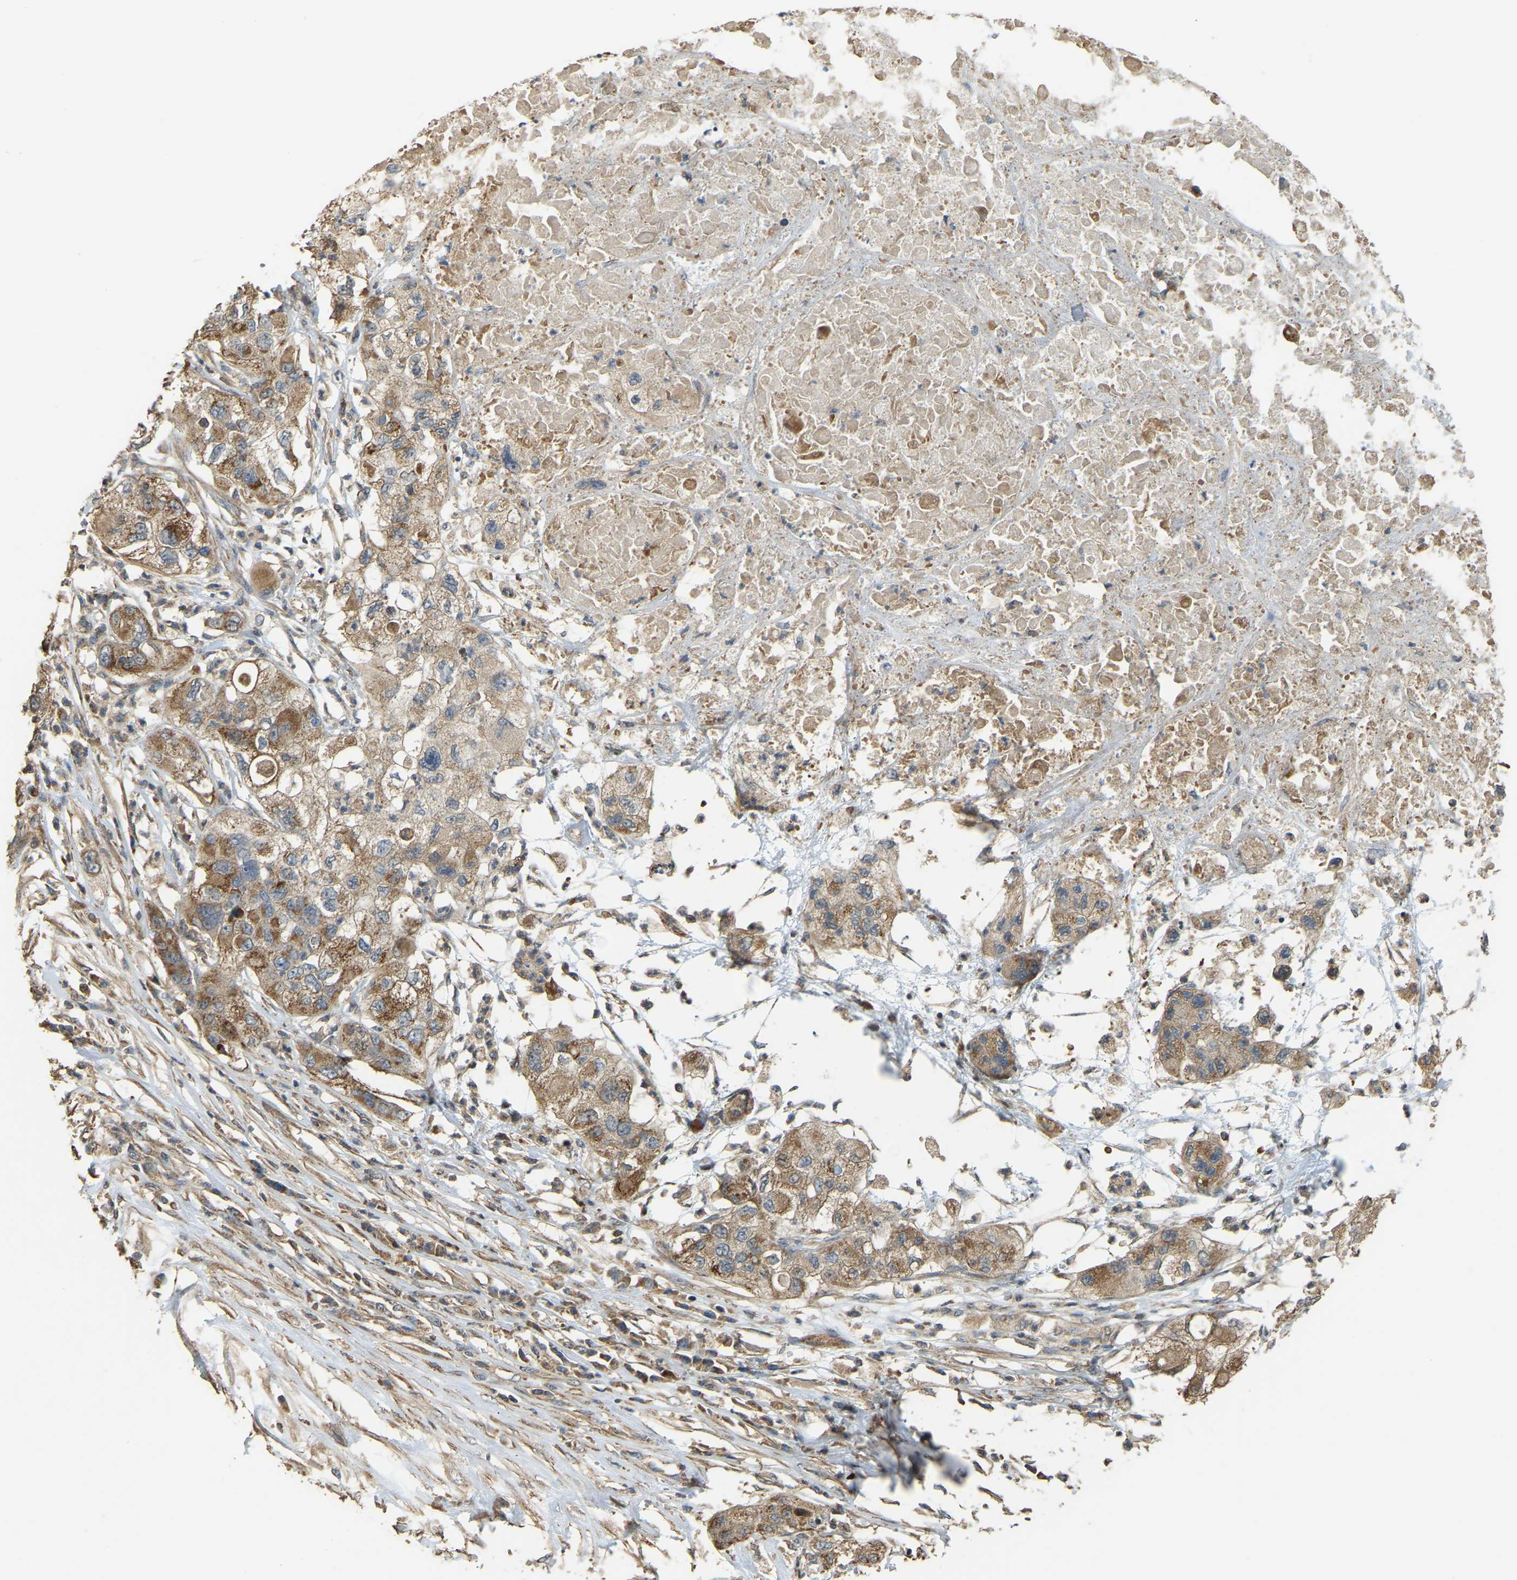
{"staining": {"intensity": "moderate", "quantity": ">75%", "location": "cytoplasmic/membranous"}, "tissue": "pancreatic cancer", "cell_type": "Tumor cells", "image_type": "cancer", "snomed": [{"axis": "morphology", "description": "Adenocarcinoma, NOS"}, {"axis": "topography", "description": "Pancreas"}], "caption": "This is a micrograph of immunohistochemistry (IHC) staining of pancreatic adenocarcinoma, which shows moderate expression in the cytoplasmic/membranous of tumor cells.", "gene": "GNG2", "patient": {"sex": "female", "age": 78}}